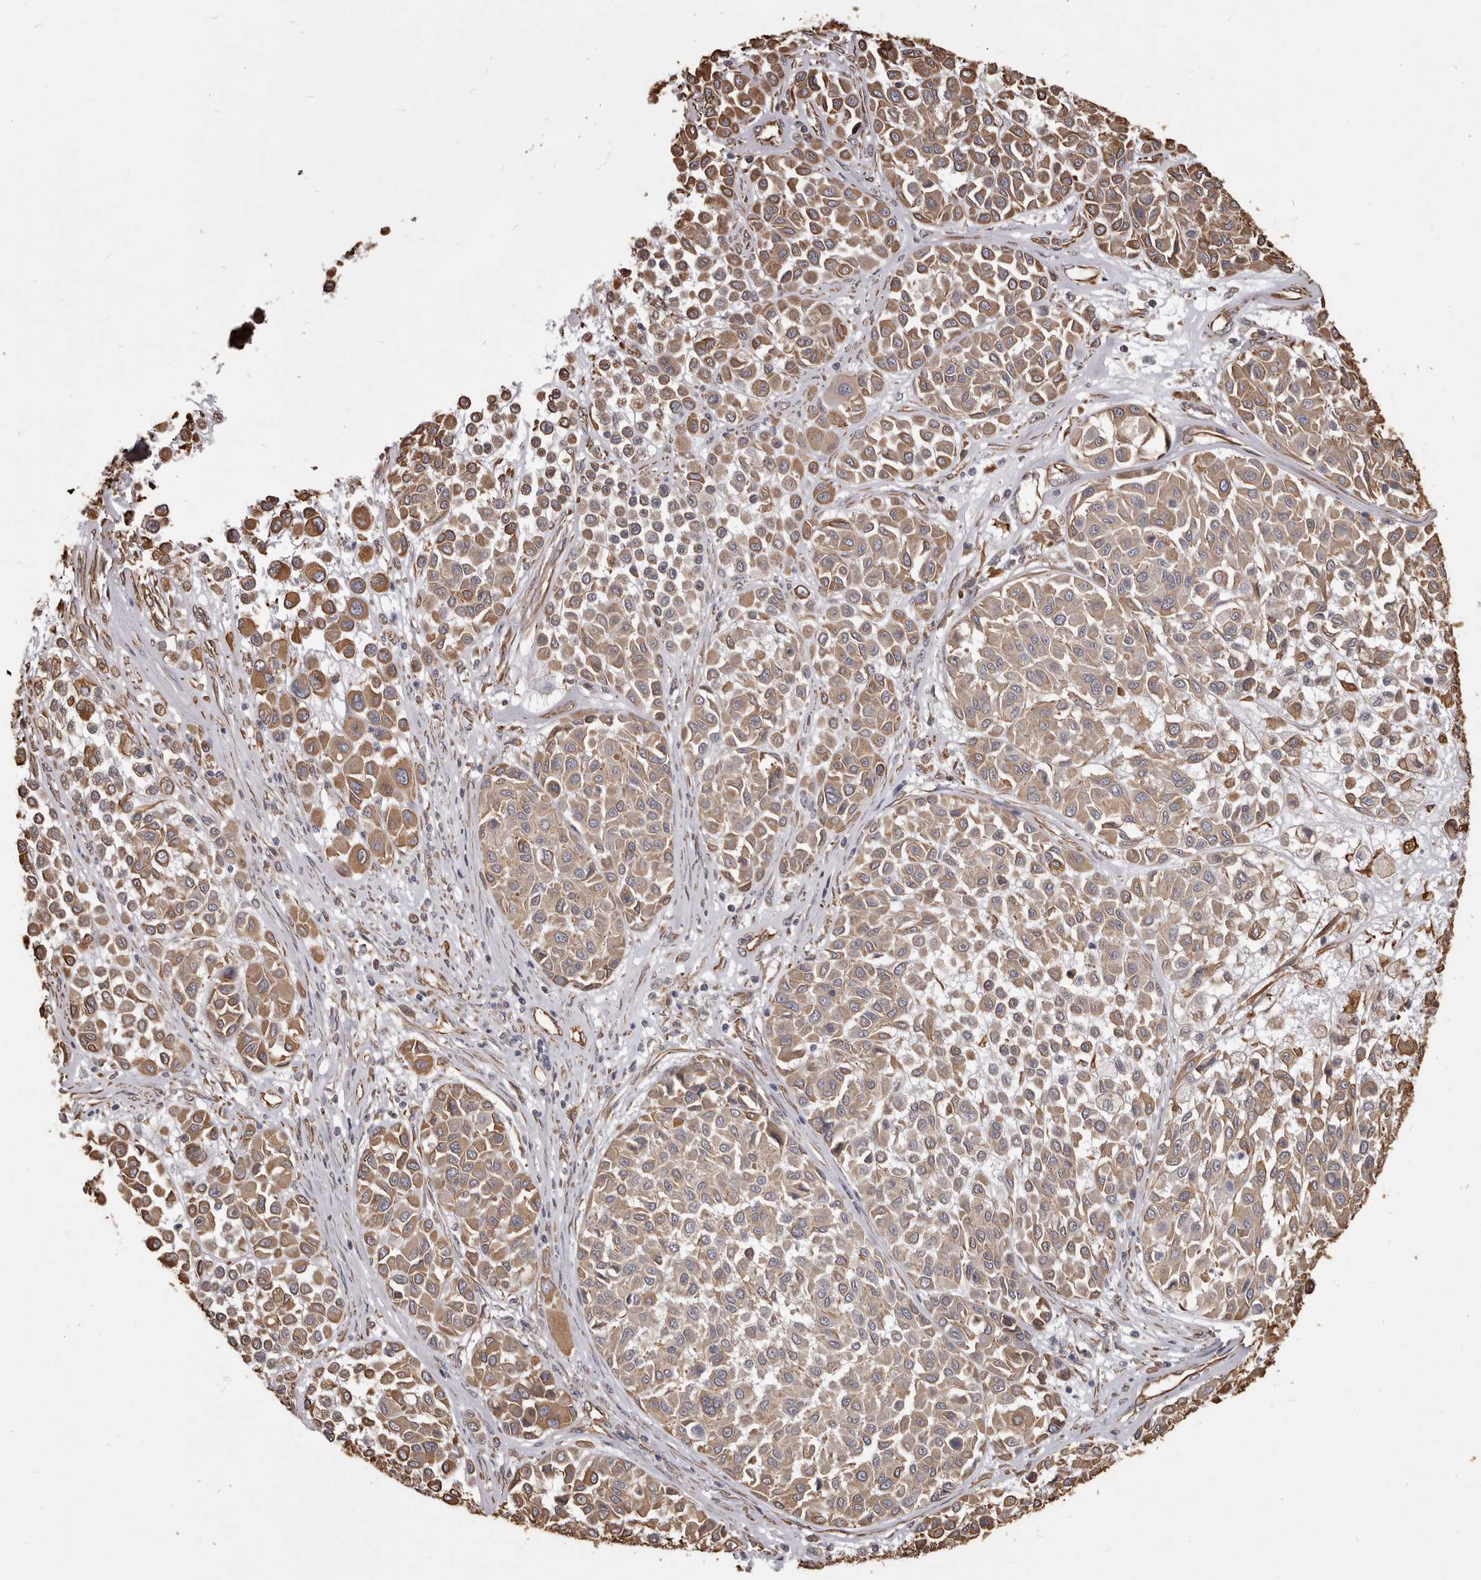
{"staining": {"intensity": "moderate", "quantity": ">75%", "location": "cytoplasmic/membranous"}, "tissue": "melanoma", "cell_type": "Tumor cells", "image_type": "cancer", "snomed": [{"axis": "morphology", "description": "Malignant melanoma, Metastatic site"}, {"axis": "topography", "description": "Soft tissue"}], "caption": "This is an image of immunohistochemistry (IHC) staining of melanoma, which shows moderate staining in the cytoplasmic/membranous of tumor cells.", "gene": "MTURN", "patient": {"sex": "male", "age": 41}}